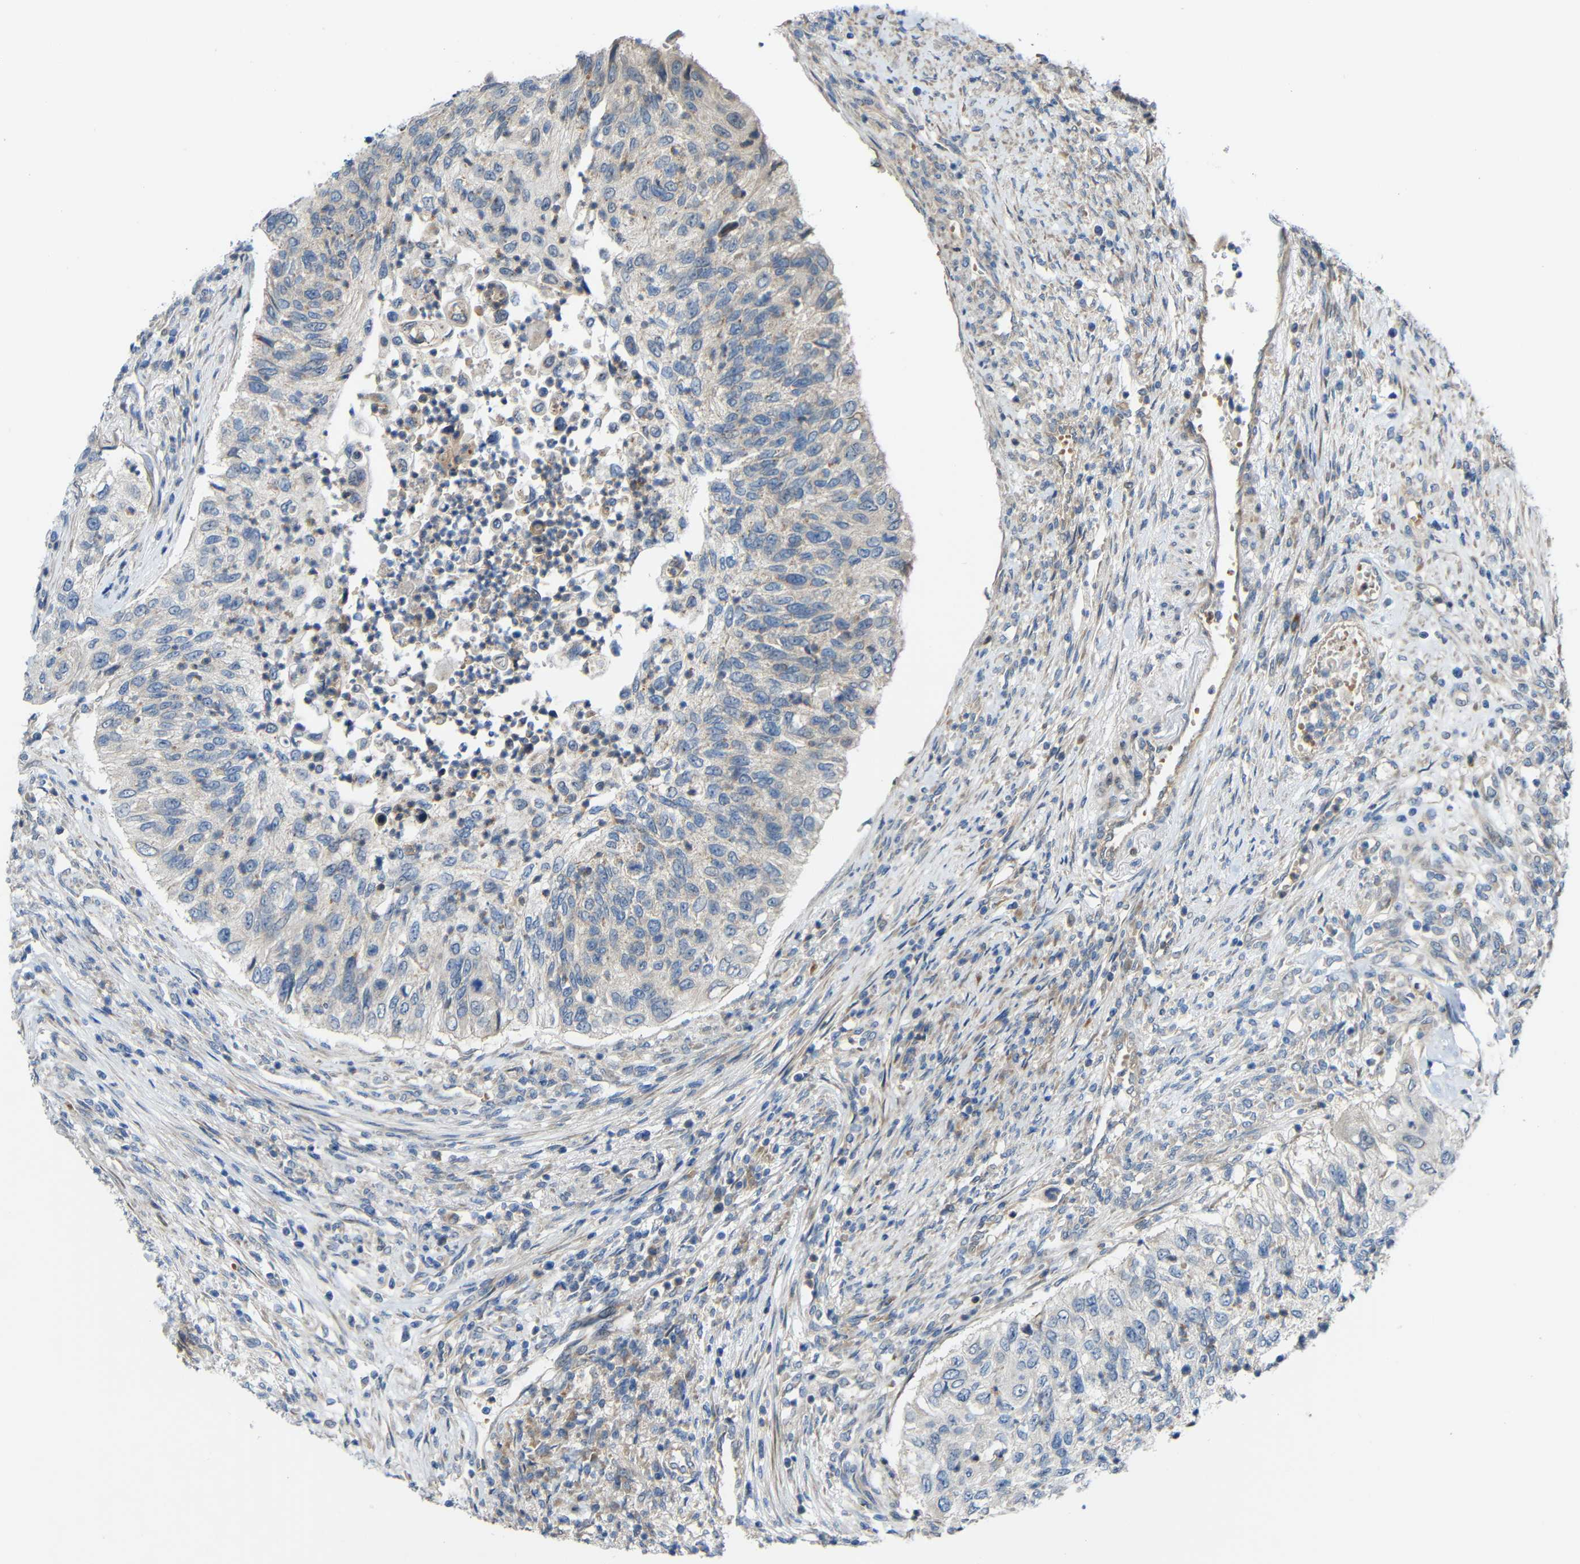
{"staining": {"intensity": "negative", "quantity": "none", "location": "none"}, "tissue": "urothelial cancer", "cell_type": "Tumor cells", "image_type": "cancer", "snomed": [{"axis": "morphology", "description": "Urothelial carcinoma, High grade"}, {"axis": "topography", "description": "Urinary bladder"}], "caption": "High magnification brightfield microscopy of urothelial cancer stained with DAB (brown) and counterstained with hematoxylin (blue): tumor cells show no significant expression. Nuclei are stained in blue.", "gene": "TMEM25", "patient": {"sex": "female", "age": 60}}